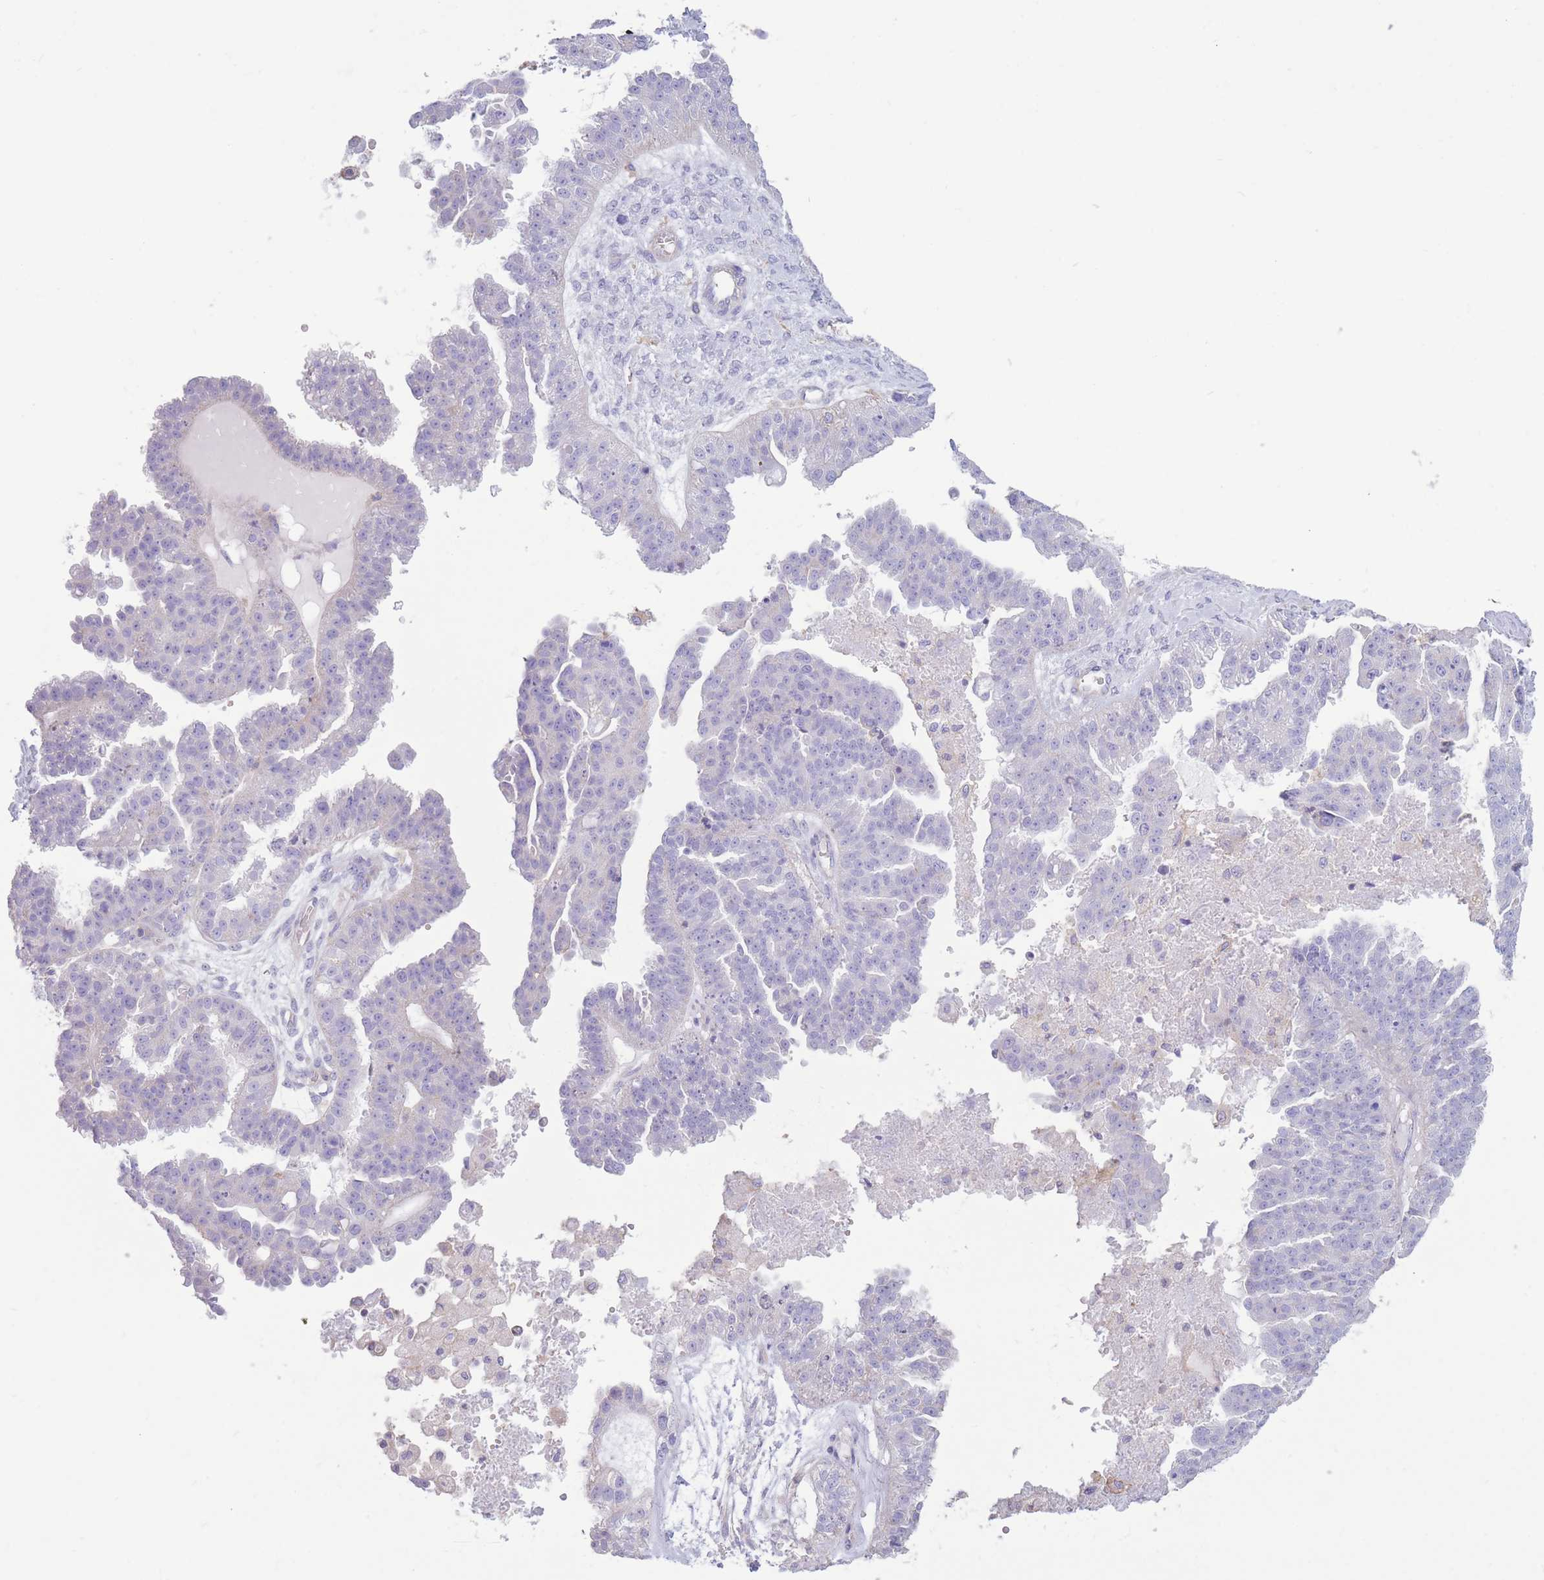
{"staining": {"intensity": "negative", "quantity": "none", "location": "none"}, "tissue": "ovarian cancer", "cell_type": "Tumor cells", "image_type": "cancer", "snomed": [{"axis": "morphology", "description": "Cystadenocarcinoma, serous, NOS"}, {"axis": "topography", "description": "Ovary"}], "caption": "The photomicrograph shows no significant expression in tumor cells of ovarian serous cystadenocarcinoma.", "gene": "PDHA1", "patient": {"sex": "female", "age": 58}}